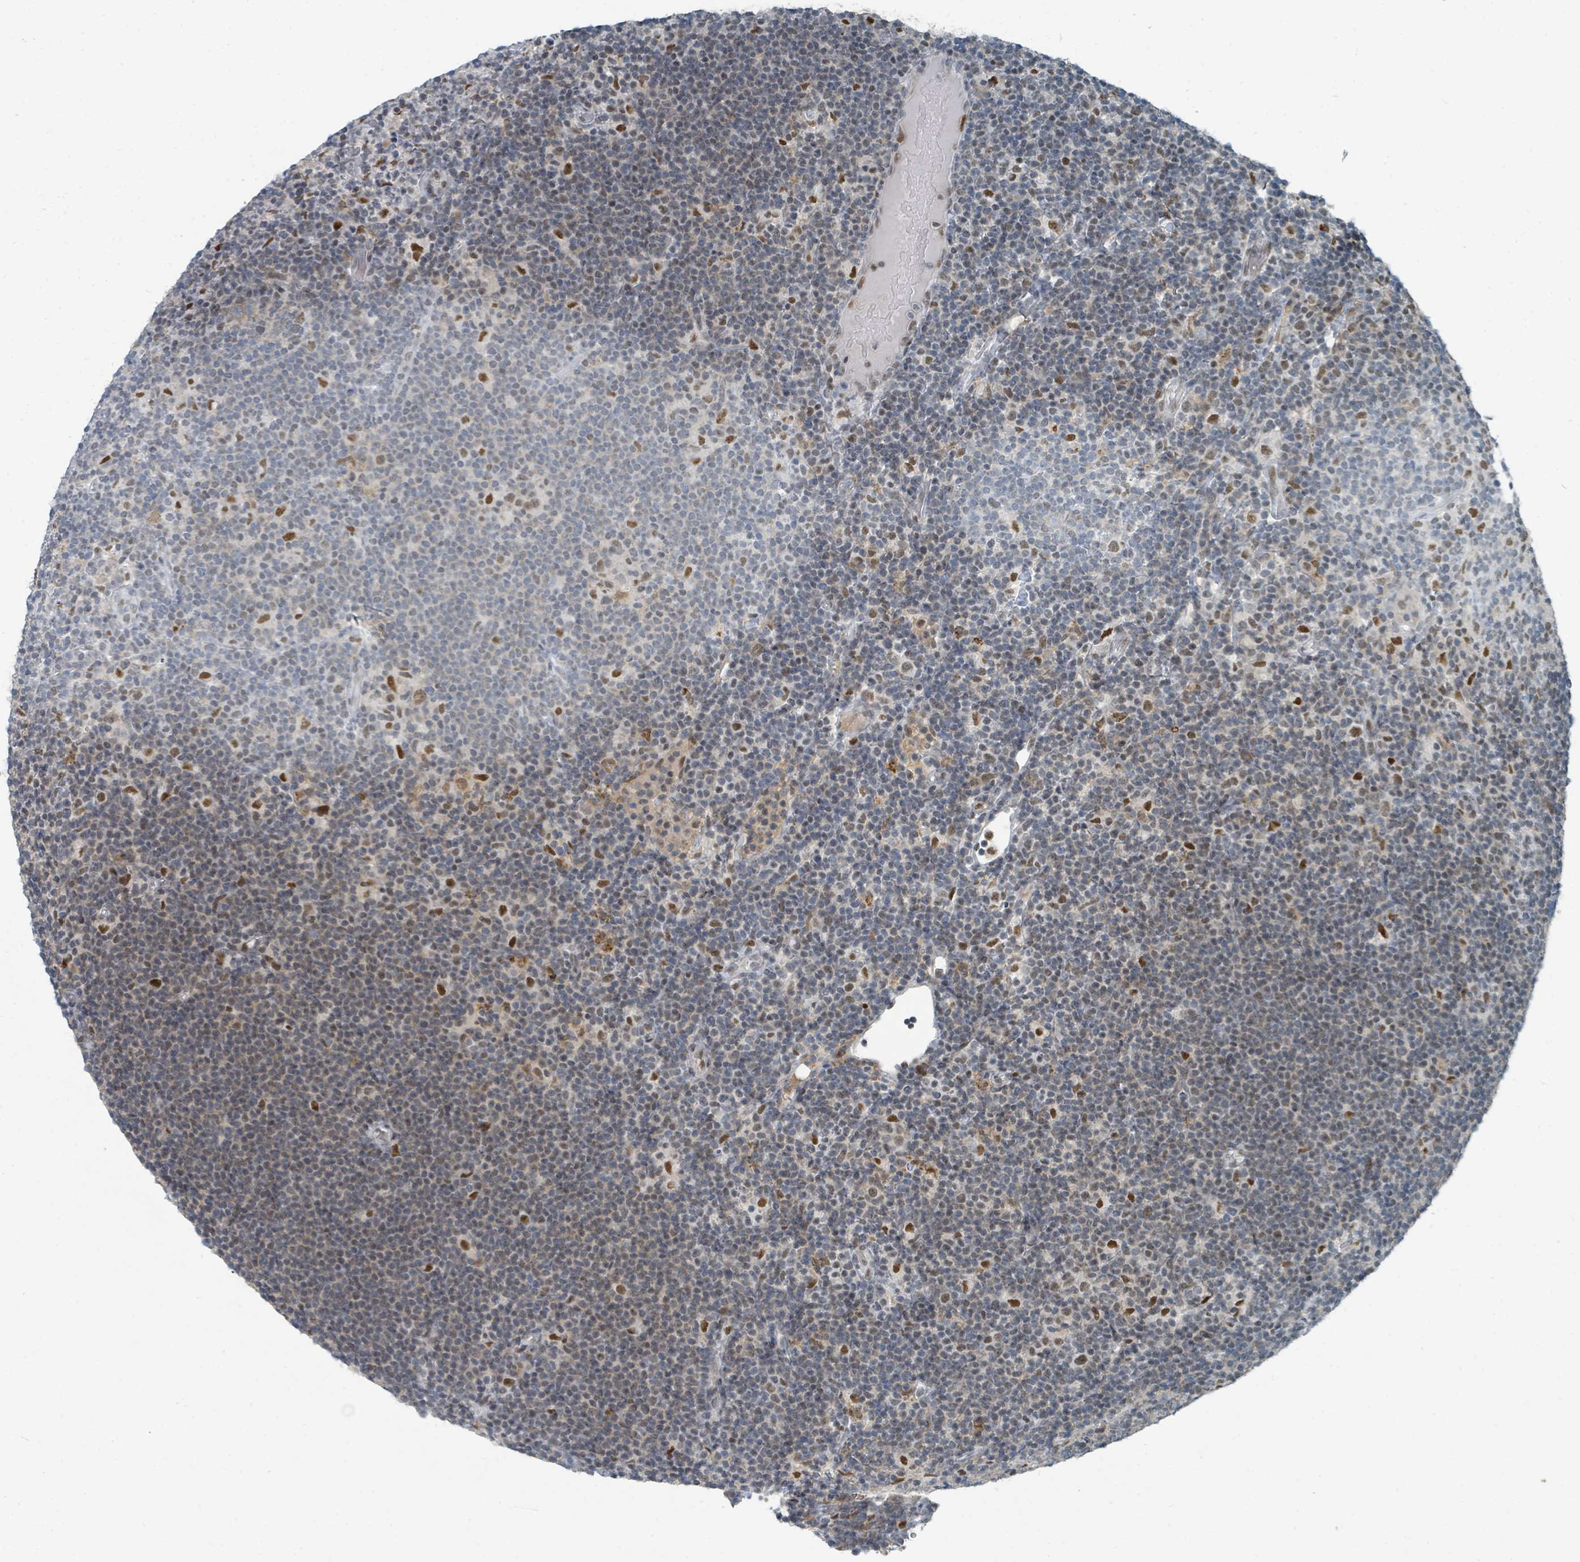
{"staining": {"intensity": "moderate", "quantity": ">75%", "location": "nuclear"}, "tissue": "lymphoma", "cell_type": "Tumor cells", "image_type": "cancer", "snomed": [{"axis": "morphology", "description": "Hodgkin's disease, NOS"}, {"axis": "topography", "description": "Lymph node"}], "caption": "DAB (3,3'-diaminobenzidine) immunohistochemical staining of lymphoma shows moderate nuclear protein expression in about >75% of tumor cells.", "gene": "UCK1", "patient": {"sex": "female", "age": 57}}